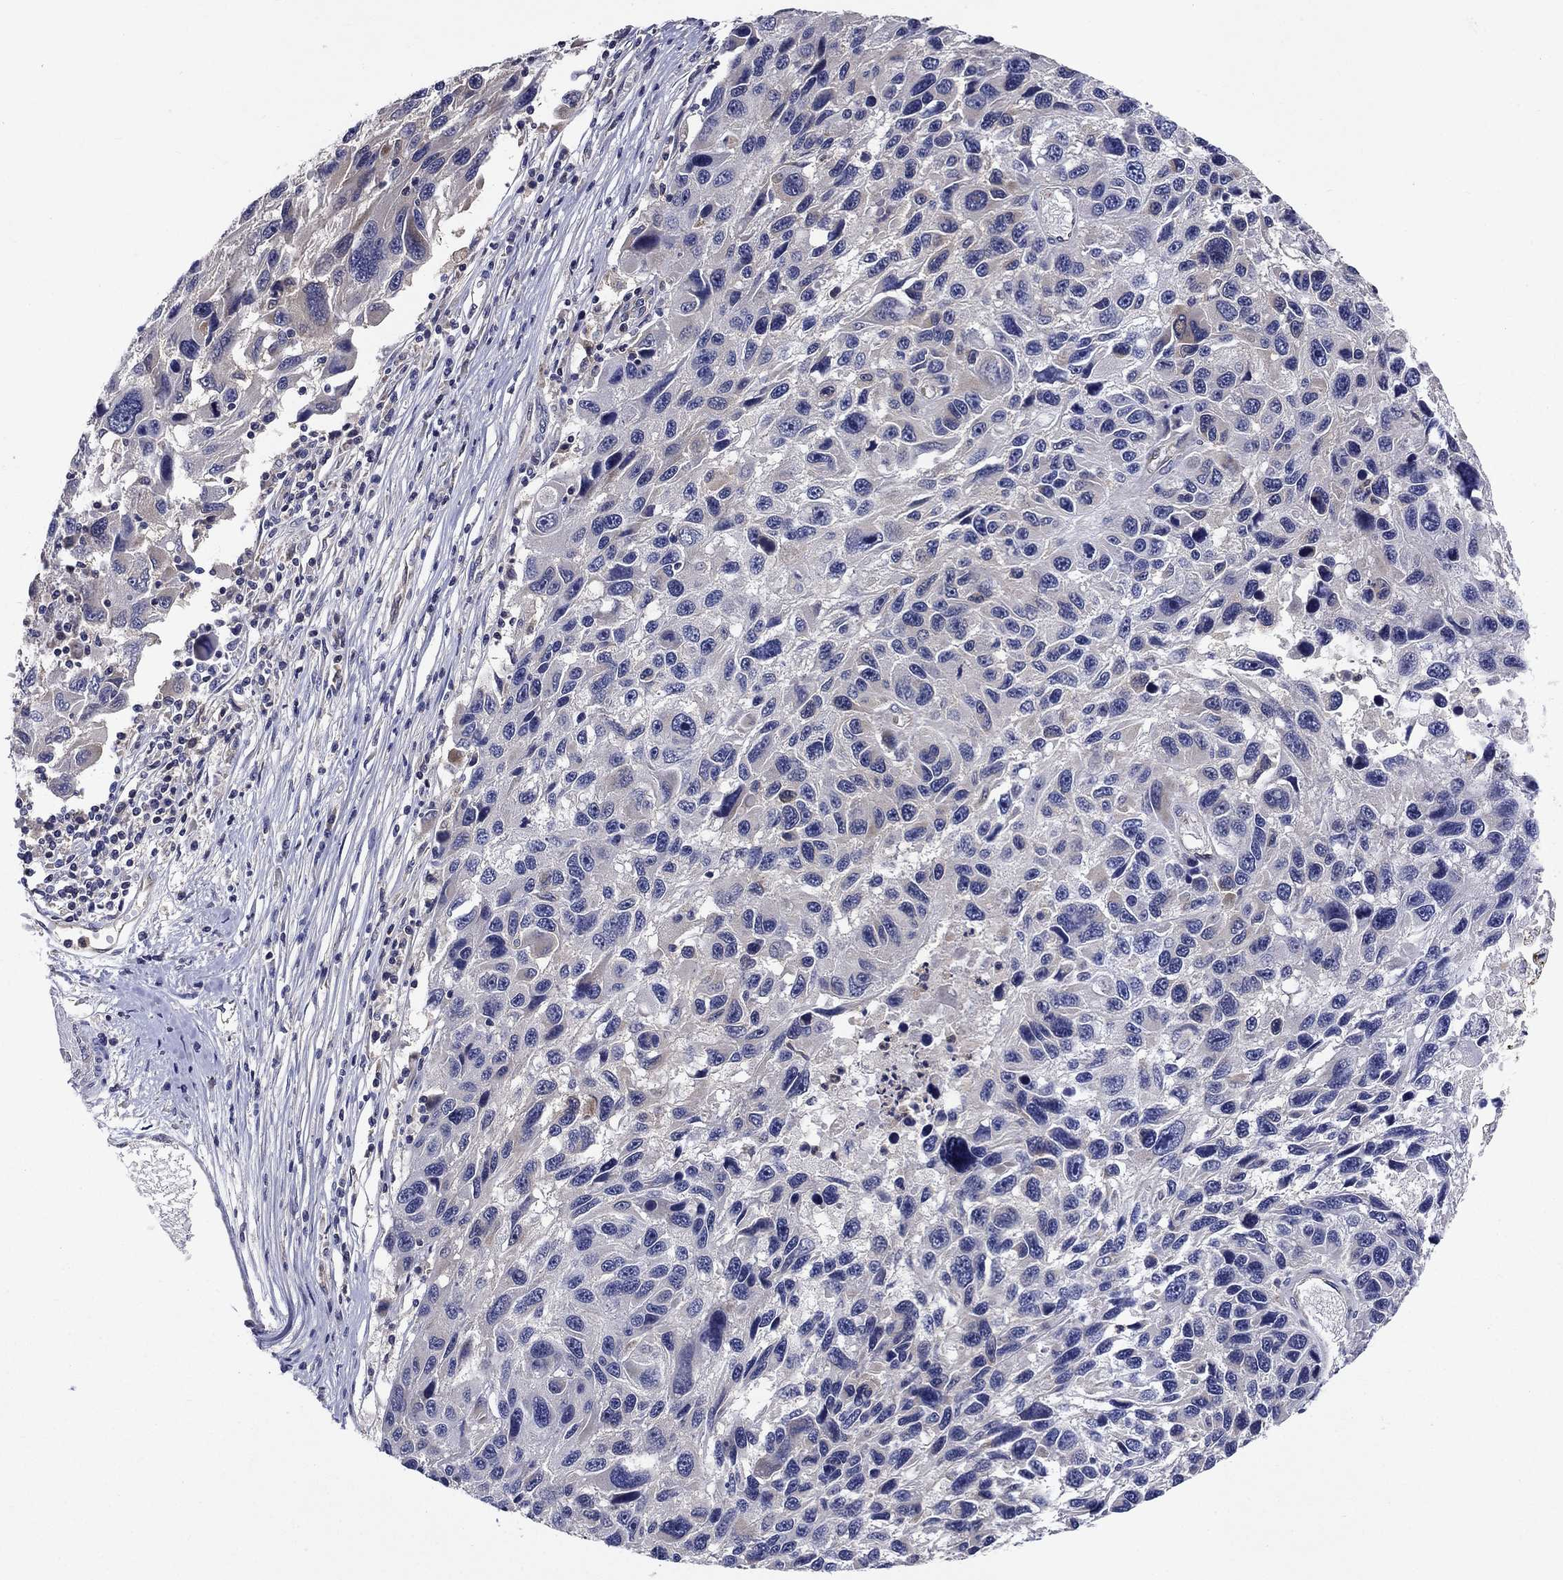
{"staining": {"intensity": "negative", "quantity": "none", "location": "none"}, "tissue": "melanoma", "cell_type": "Tumor cells", "image_type": "cancer", "snomed": [{"axis": "morphology", "description": "Malignant melanoma, NOS"}, {"axis": "topography", "description": "Skin"}], "caption": "Immunohistochemical staining of human malignant melanoma reveals no significant staining in tumor cells.", "gene": "GLTP", "patient": {"sex": "male", "age": 53}}